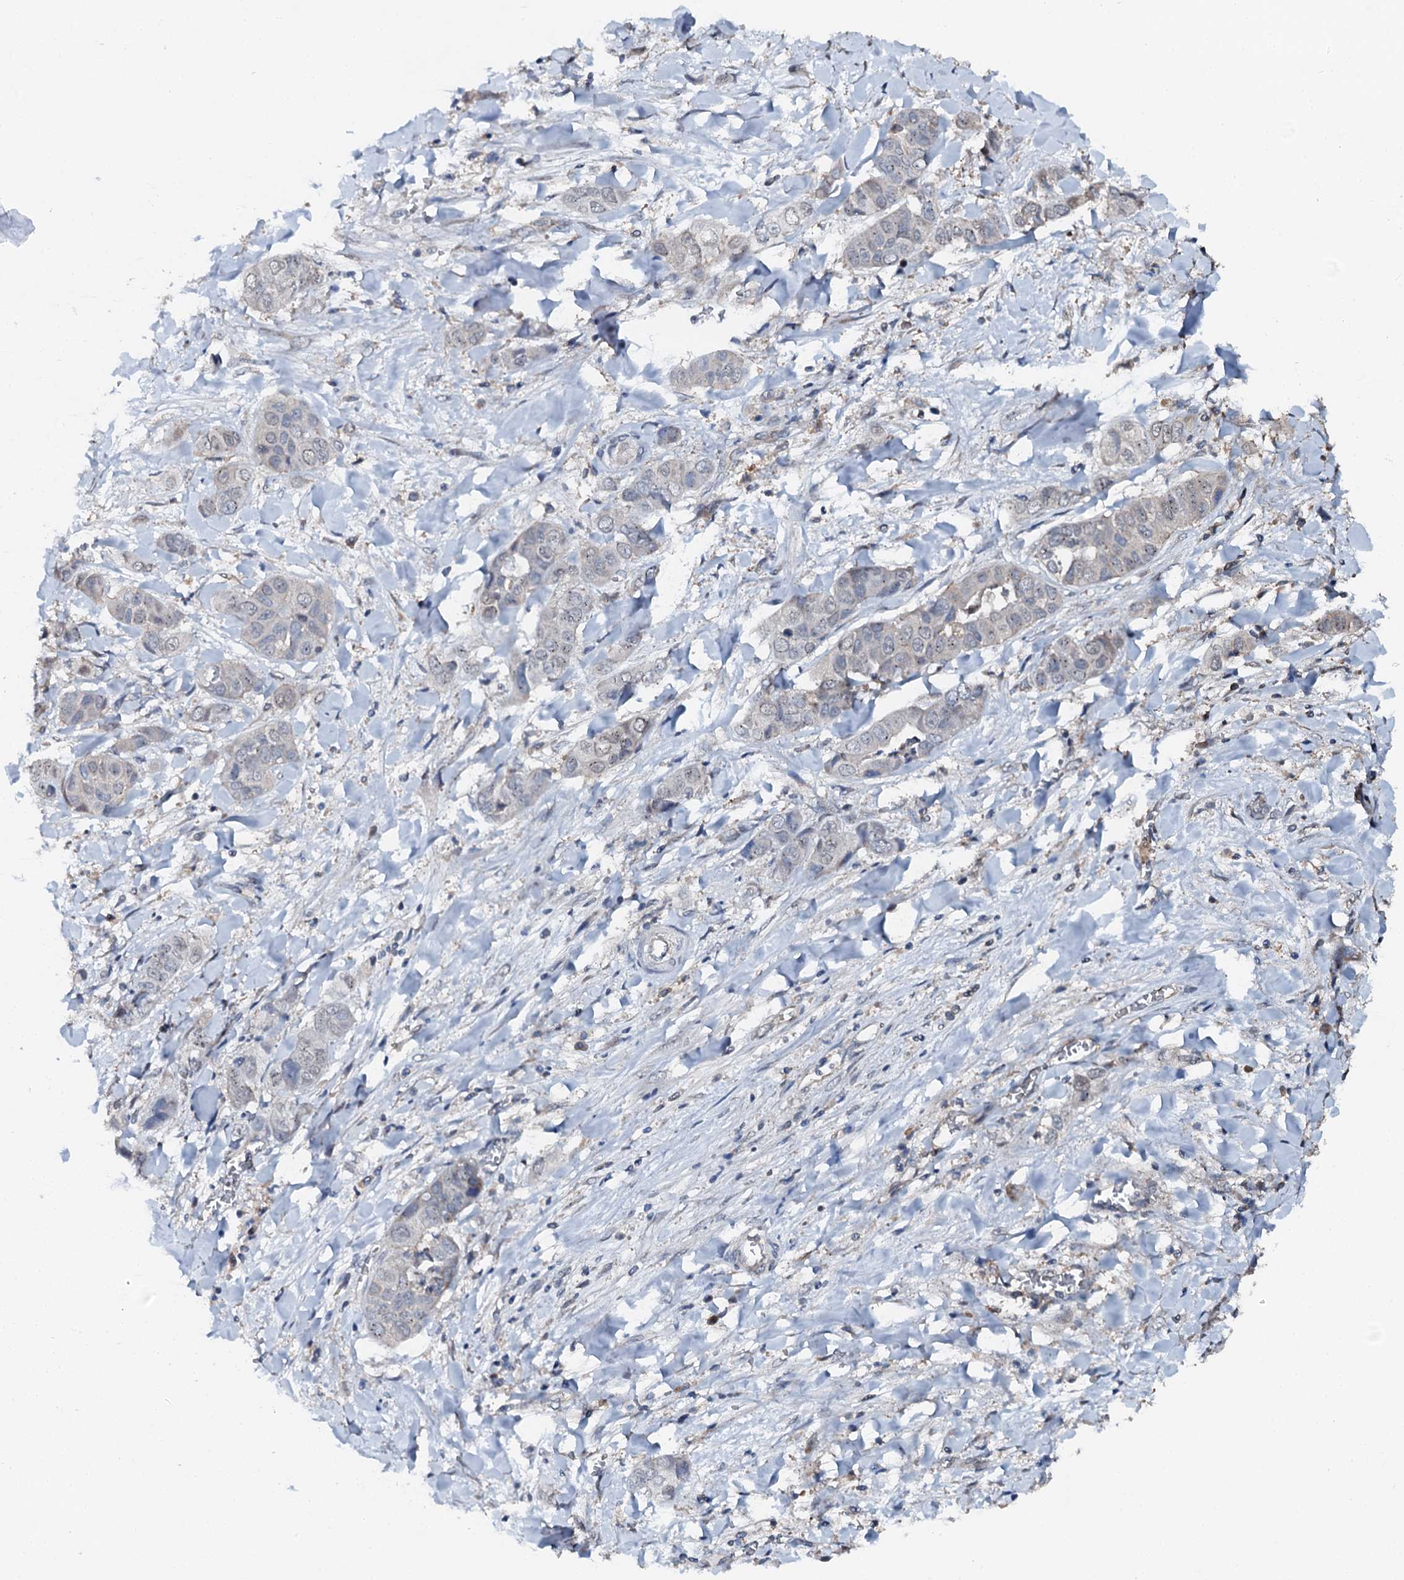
{"staining": {"intensity": "negative", "quantity": "none", "location": "none"}, "tissue": "liver cancer", "cell_type": "Tumor cells", "image_type": "cancer", "snomed": [{"axis": "morphology", "description": "Cholangiocarcinoma"}, {"axis": "topography", "description": "Liver"}], "caption": "The immunohistochemistry (IHC) photomicrograph has no significant expression in tumor cells of liver cholangiocarcinoma tissue.", "gene": "FLYWCH1", "patient": {"sex": "female", "age": 52}}